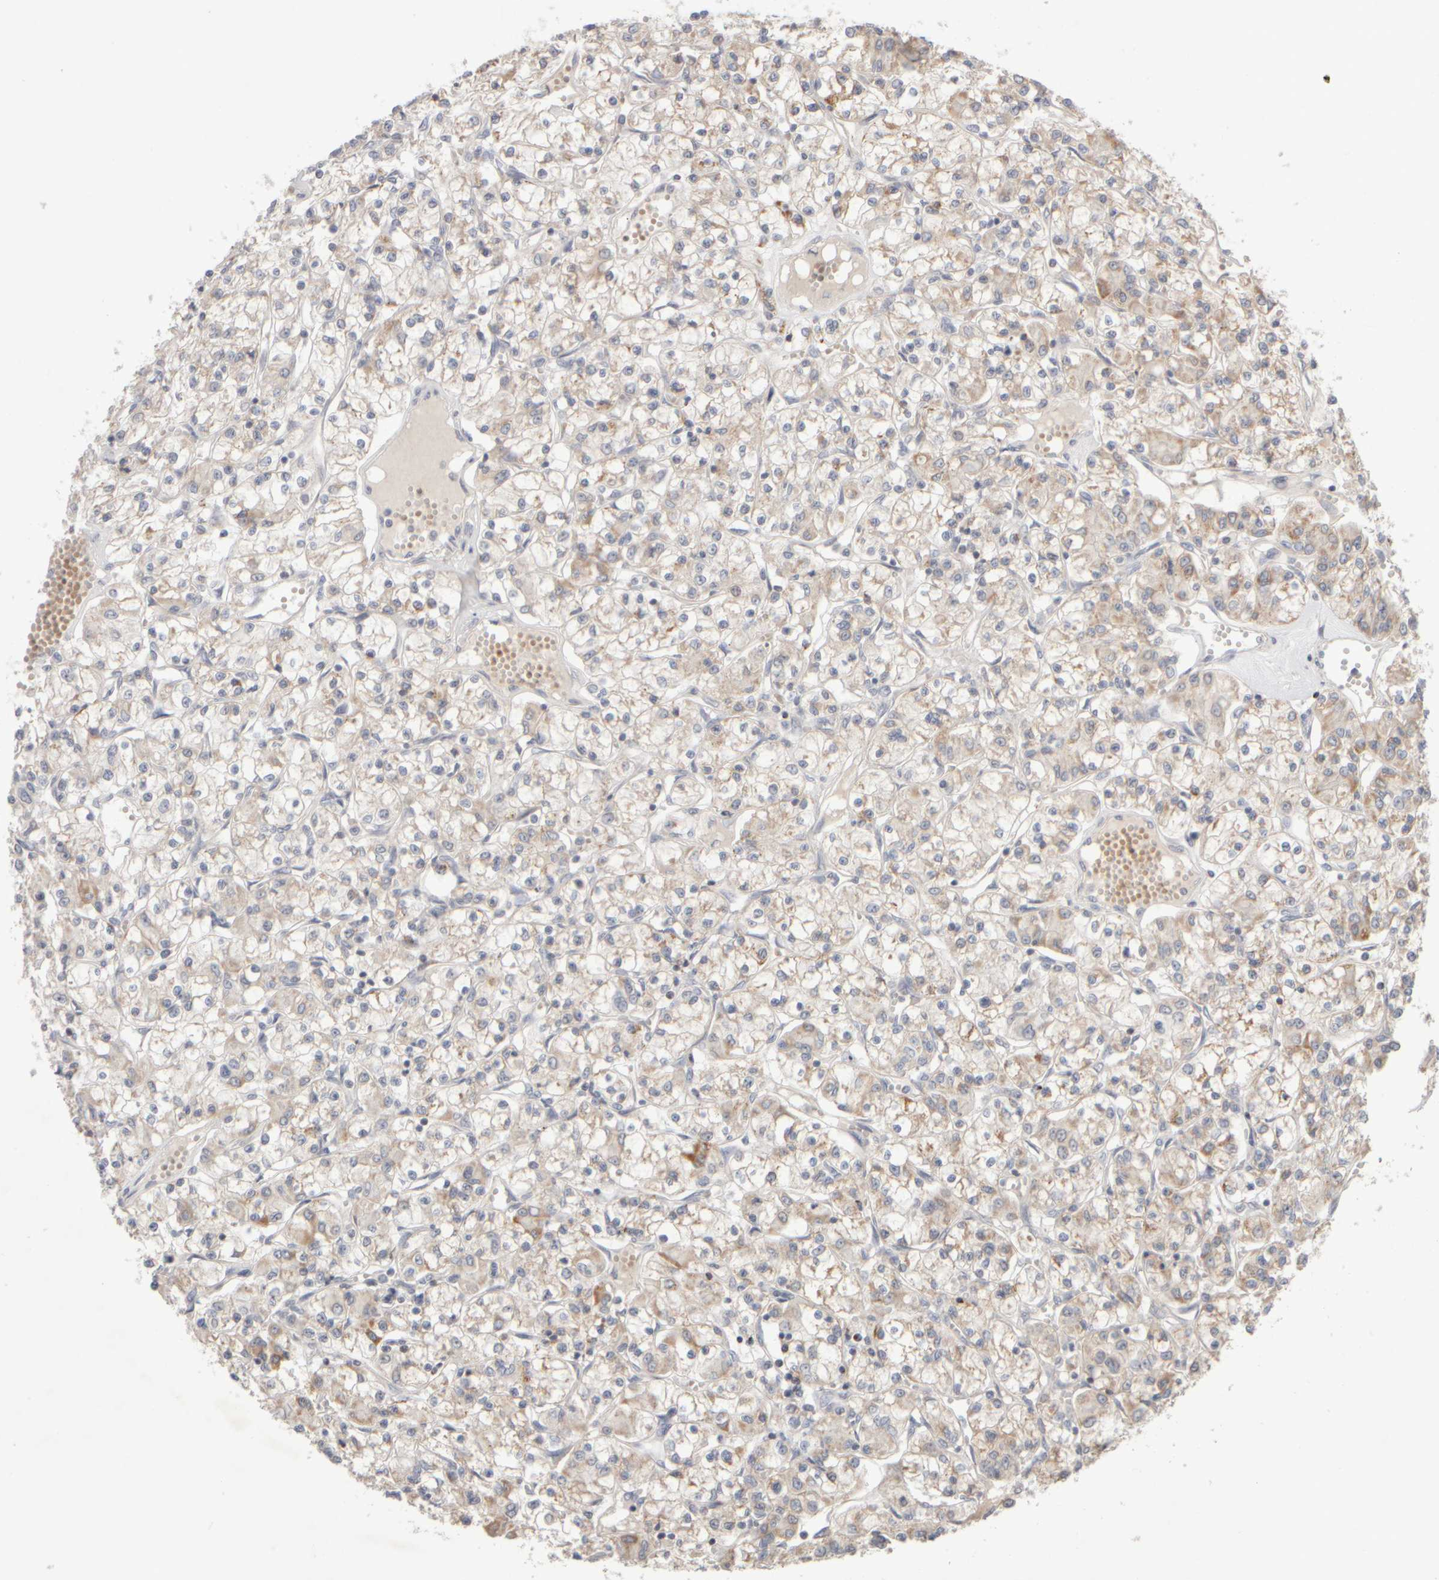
{"staining": {"intensity": "weak", "quantity": "25%-75%", "location": "cytoplasmic/membranous"}, "tissue": "renal cancer", "cell_type": "Tumor cells", "image_type": "cancer", "snomed": [{"axis": "morphology", "description": "Adenocarcinoma, NOS"}, {"axis": "topography", "description": "Kidney"}], "caption": "This photomicrograph displays immunohistochemistry (IHC) staining of renal cancer (adenocarcinoma), with low weak cytoplasmic/membranous expression in approximately 25%-75% of tumor cells.", "gene": "CHADL", "patient": {"sex": "female", "age": 59}}